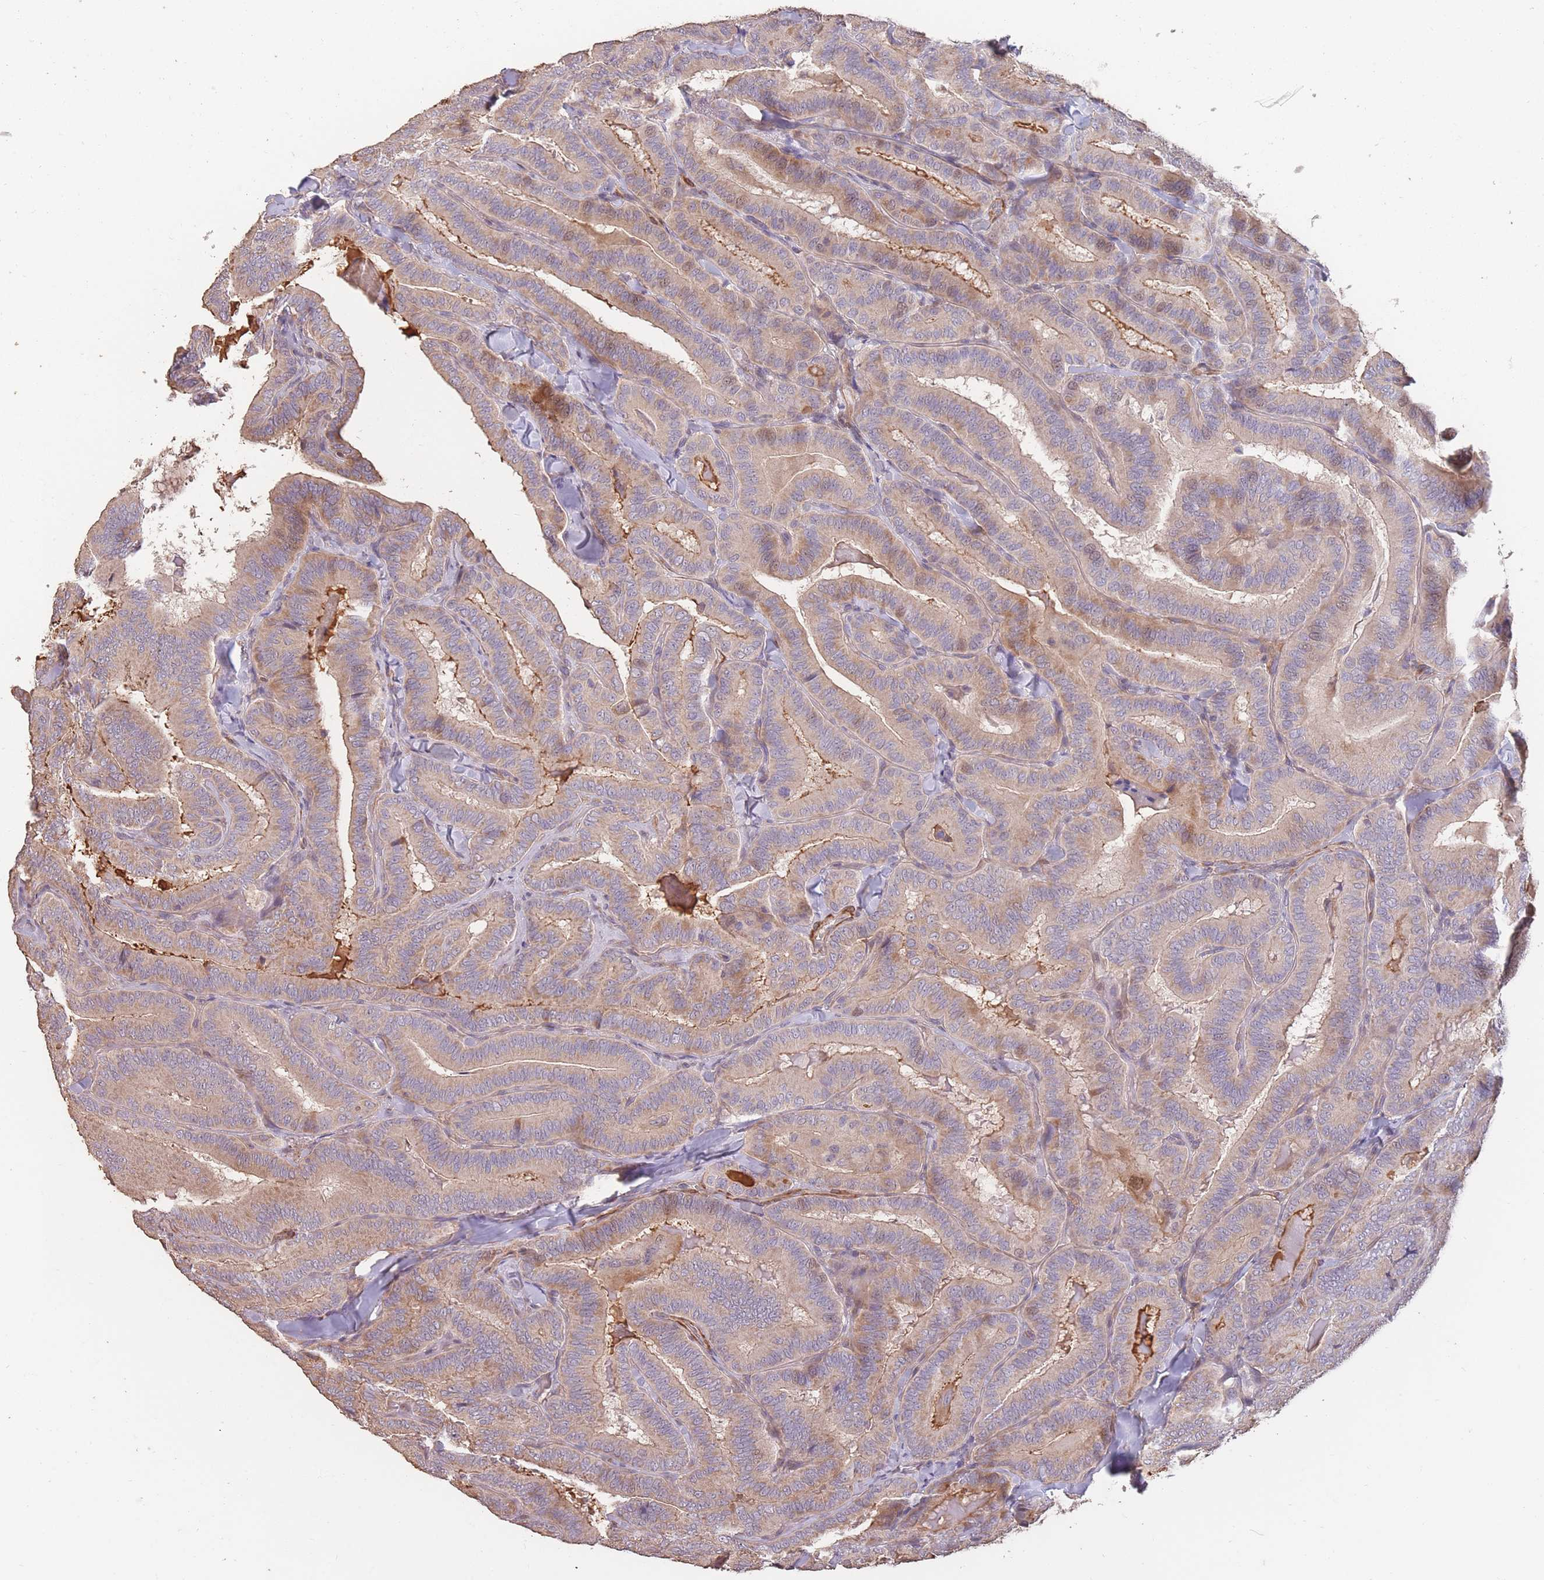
{"staining": {"intensity": "weak", "quantity": ">75%", "location": "cytoplasmic/membranous"}, "tissue": "thyroid cancer", "cell_type": "Tumor cells", "image_type": "cancer", "snomed": [{"axis": "morphology", "description": "Papillary adenocarcinoma, NOS"}, {"axis": "topography", "description": "Thyroid gland"}], "caption": "A high-resolution photomicrograph shows immunohistochemistry (IHC) staining of thyroid cancer, which reveals weak cytoplasmic/membranous expression in about >75% of tumor cells. (DAB (3,3'-diaminobenzidine) IHC with brightfield microscopy, high magnification).", "gene": "NLRC4", "patient": {"sex": "male", "age": 61}}